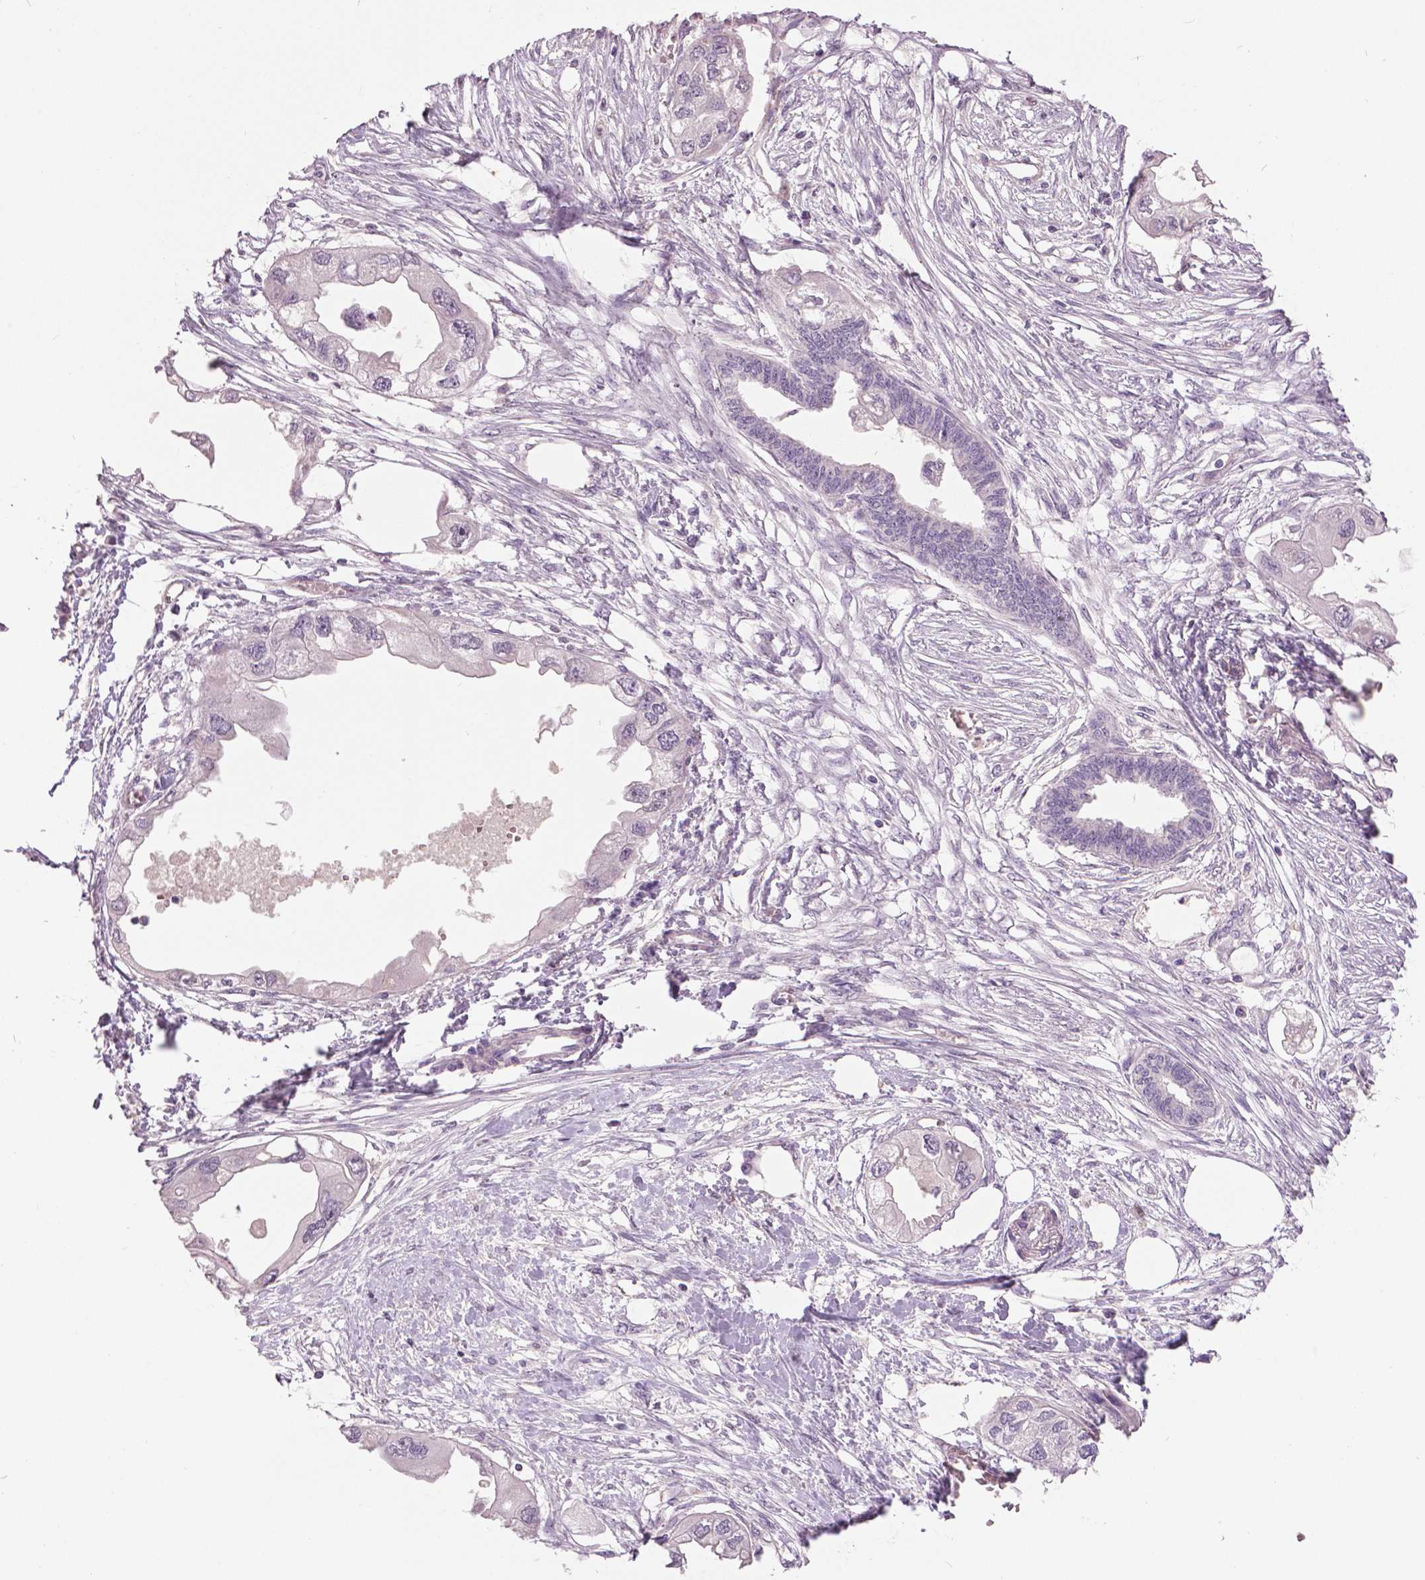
{"staining": {"intensity": "negative", "quantity": "none", "location": "none"}, "tissue": "endometrial cancer", "cell_type": "Tumor cells", "image_type": "cancer", "snomed": [{"axis": "morphology", "description": "Adenocarcinoma, NOS"}, {"axis": "morphology", "description": "Adenocarcinoma, metastatic, NOS"}, {"axis": "topography", "description": "Adipose tissue"}, {"axis": "topography", "description": "Endometrium"}], "caption": "Tumor cells are negative for protein expression in human endometrial cancer (adenocarcinoma). (DAB (3,3'-diaminobenzidine) immunohistochemistry with hematoxylin counter stain).", "gene": "FOXA1", "patient": {"sex": "female", "age": 67}}